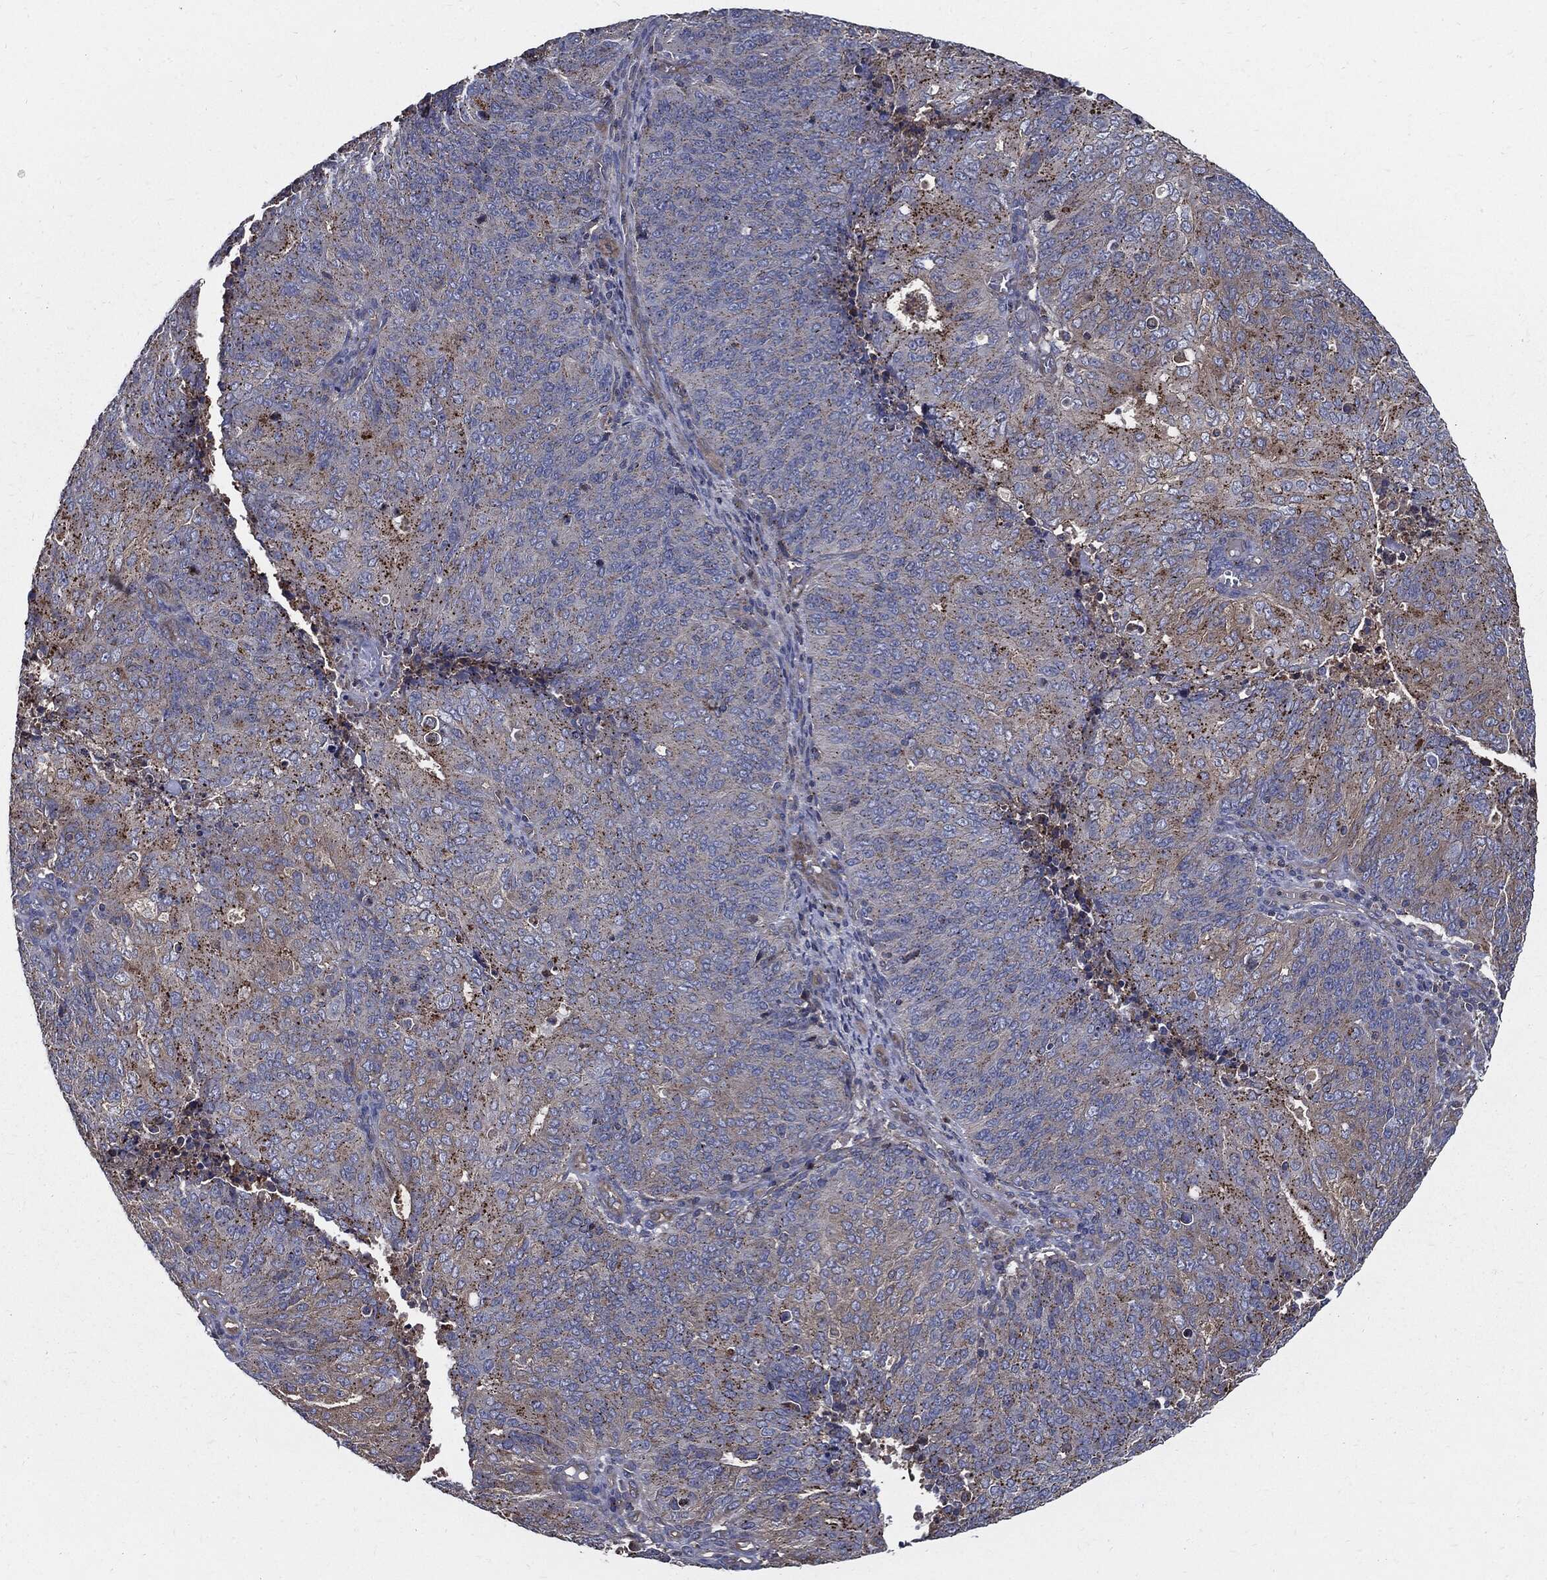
{"staining": {"intensity": "moderate", "quantity": "<25%", "location": "cytoplasmic/membranous"}, "tissue": "endometrial cancer", "cell_type": "Tumor cells", "image_type": "cancer", "snomed": [{"axis": "morphology", "description": "Adenocarcinoma, NOS"}, {"axis": "topography", "description": "Endometrium"}], "caption": "The histopathology image displays a brown stain indicating the presence of a protein in the cytoplasmic/membranous of tumor cells in endometrial cancer (adenocarcinoma).", "gene": "PDCD6IP", "patient": {"sex": "female", "age": 82}}